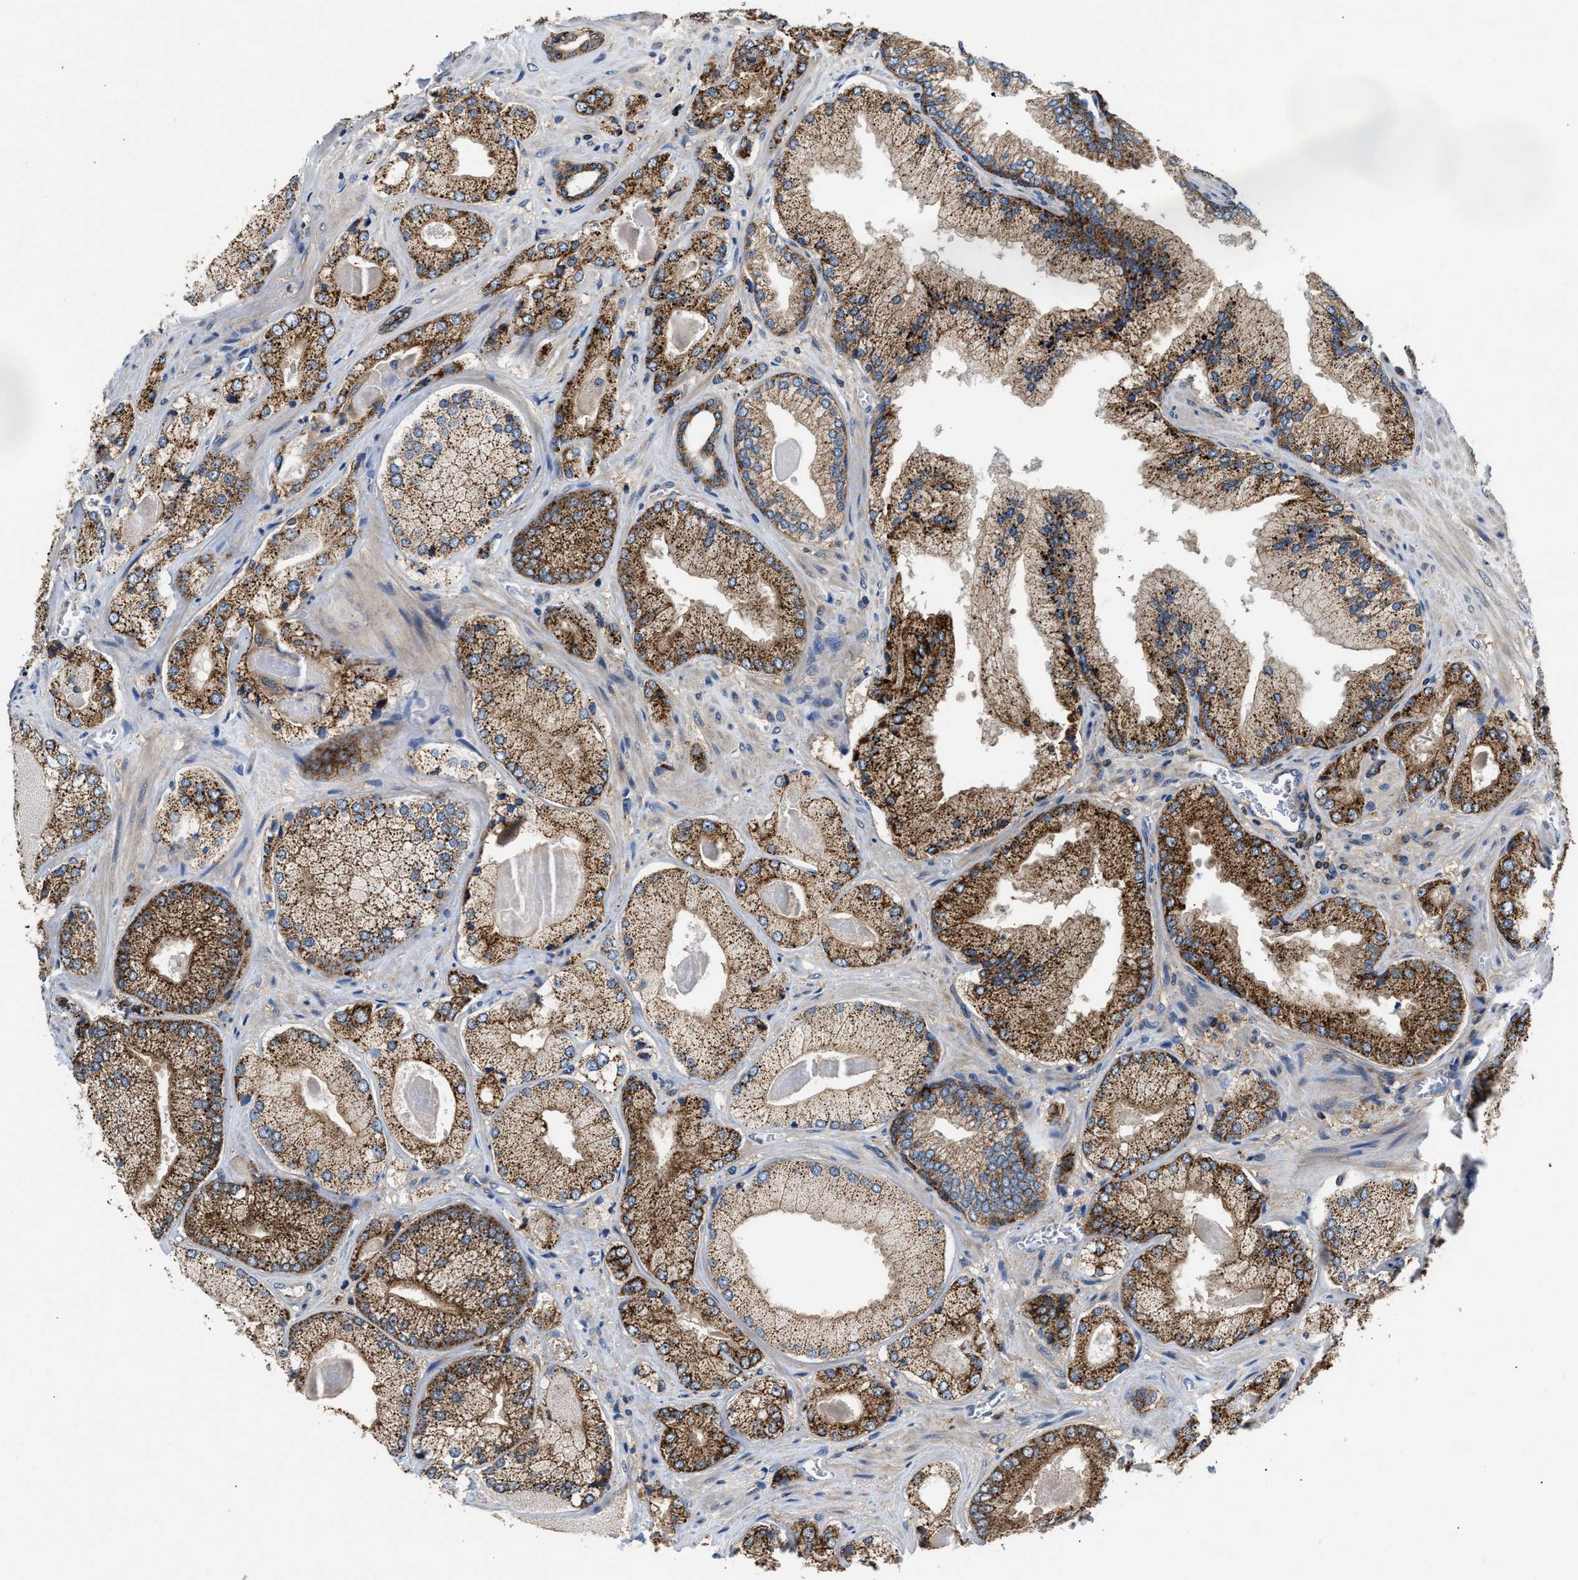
{"staining": {"intensity": "strong", "quantity": "25%-75%", "location": "cytoplasmic/membranous"}, "tissue": "prostate cancer", "cell_type": "Tumor cells", "image_type": "cancer", "snomed": [{"axis": "morphology", "description": "Adenocarcinoma, Low grade"}, {"axis": "topography", "description": "Prostate"}], "caption": "Prostate adenocarcinoma (low-grade) tissue exhibits strong cytoplasmic/membranous staining in approximately 25%-75% of tumor cells", "gene": "CCM2", "patient": {"sex": "male", "age": 65}}